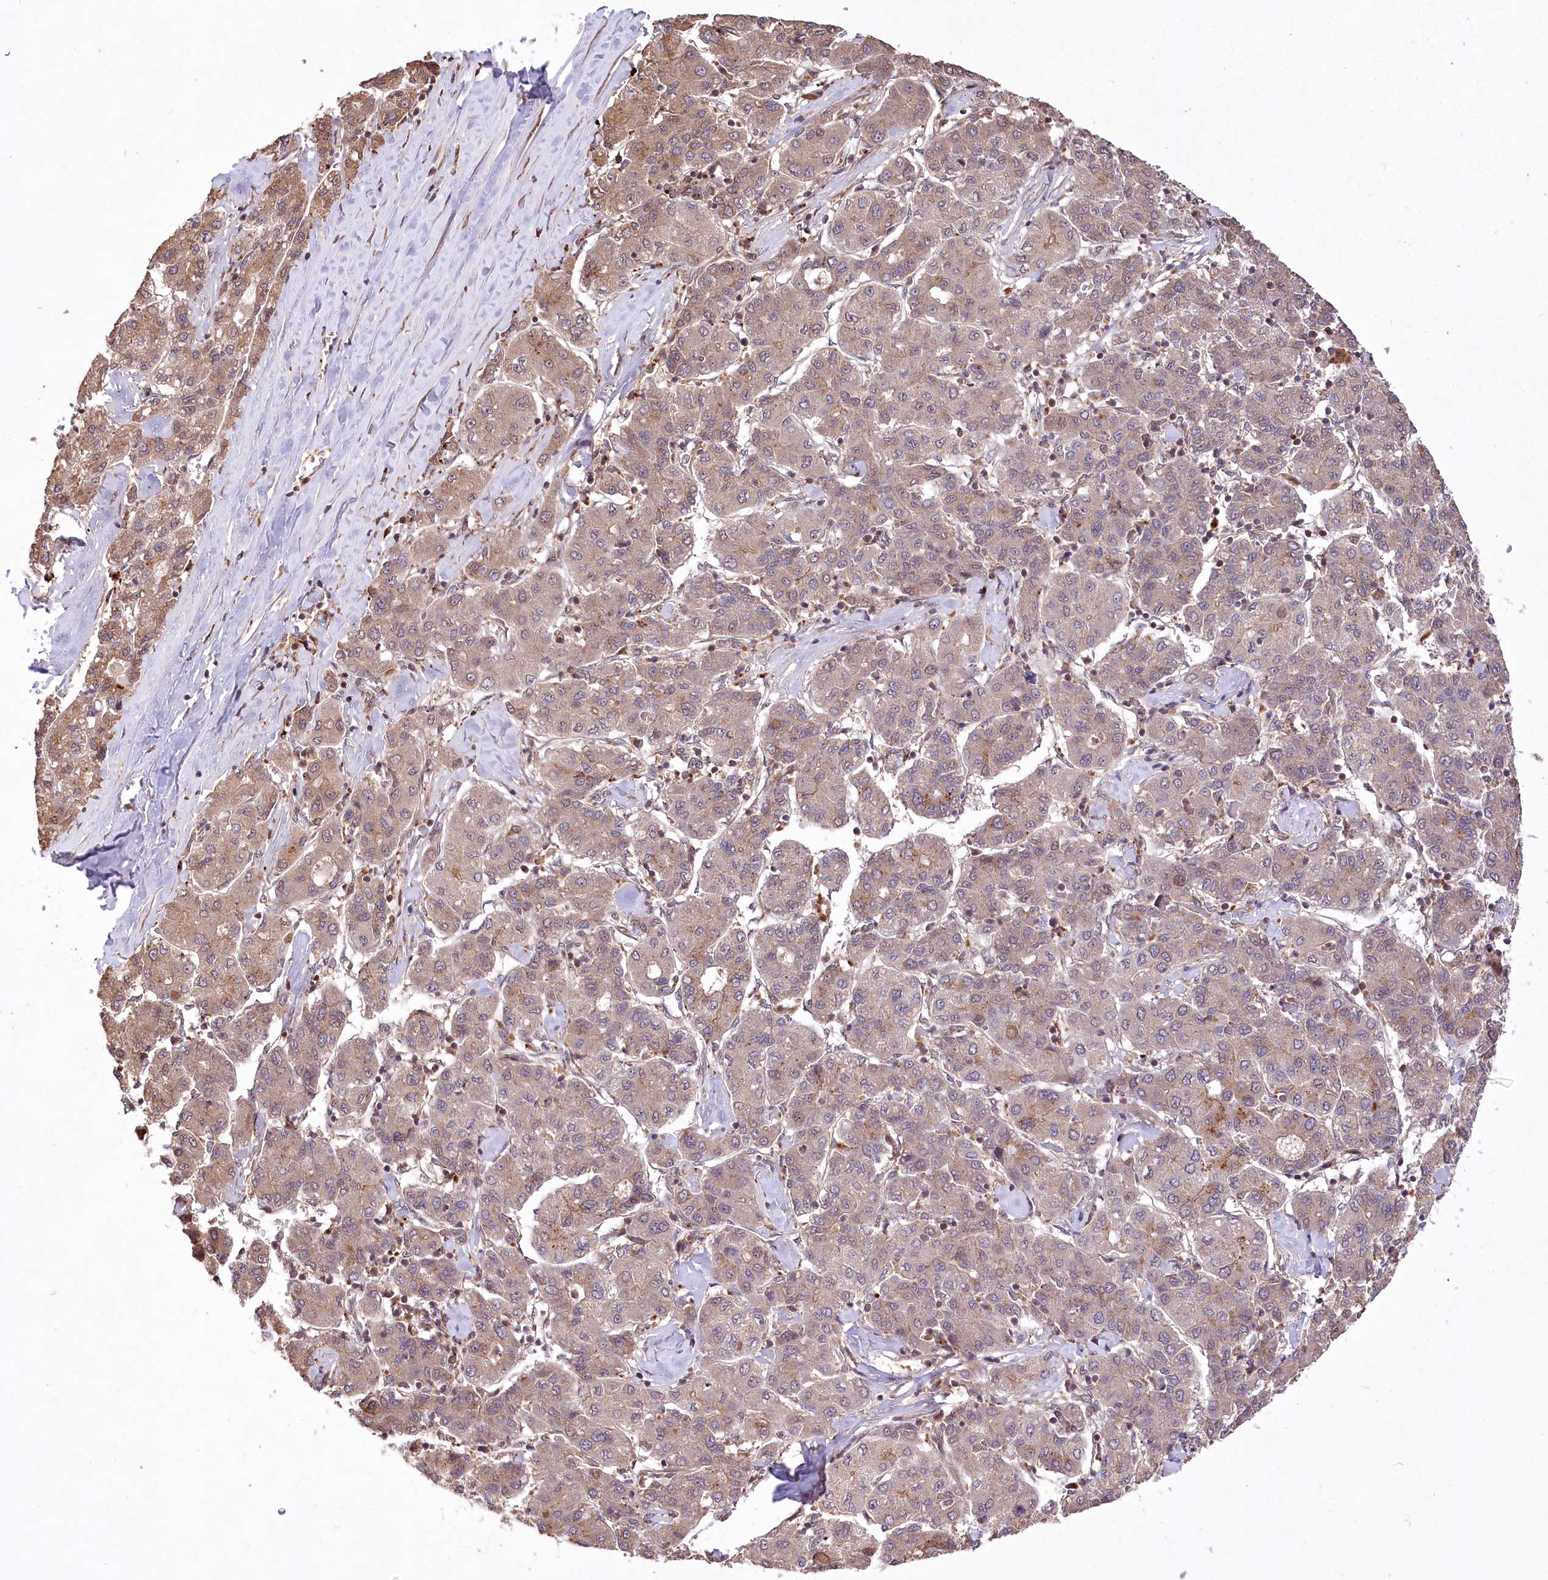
{"staining": {"intensity": "negative", "quantity": "none", "location": "none"}, "tissue": "liver cancer", "cell_type": "Tumor cells", "image_type": "cancer", "snomed": [{"axis": "morphology", "description": "Carcinoma, Hepatocellular, NOS"}, {"axis": "topography", "description": "Liver"}], "caption": "This is a image of IHC staining of hepatocellular carcinoma (liver), which shows no expression in tumor cells.", "gene": "SERGEF", "patient": {"sex": "male", "age": 65}}